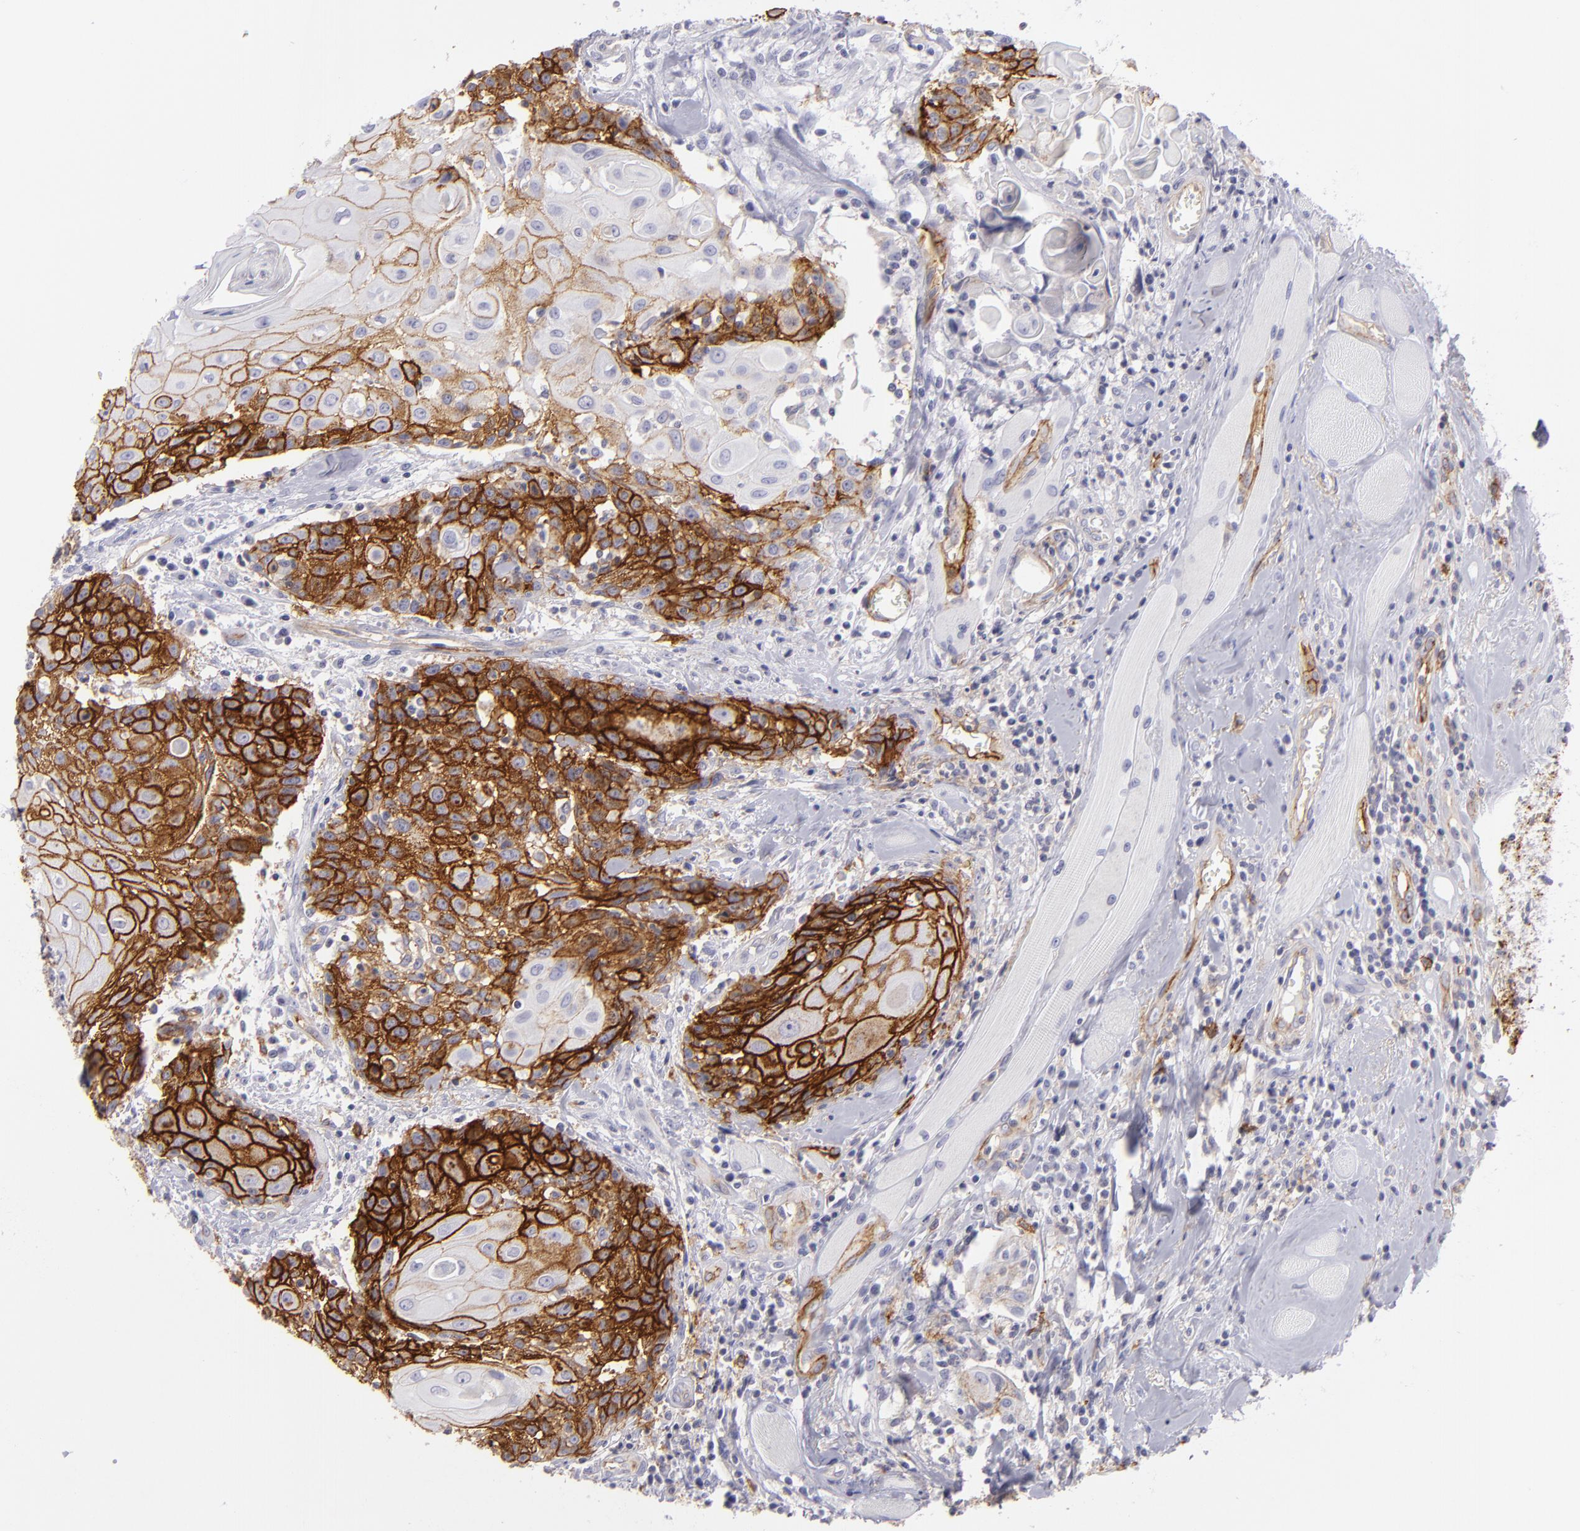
{"staining": {"intensity": "strong", "quantity": ">75%", "location": "cytoplasmic/membranous"}, "tissue": "head and neck cancer", "cell_type": "Tumor cells", "image_type": "cancer", "snomed": [{"axis": "morphology", "description": "Squamous cell carcinoma, NOS"}, {"axis": "topography", "description": "Oral tissue"}, {"axis": "topography", "description": "Head-Neck"}], "caption": "Immunohistochemistry (DAB) staining of squamous cell carcinoma (head and neck) displays strong cytoplasmic/membranous protein staining in approximately >75% of tumor cells.", "gene": "THBD", "patient": {"sex": "female", "age": 82}}